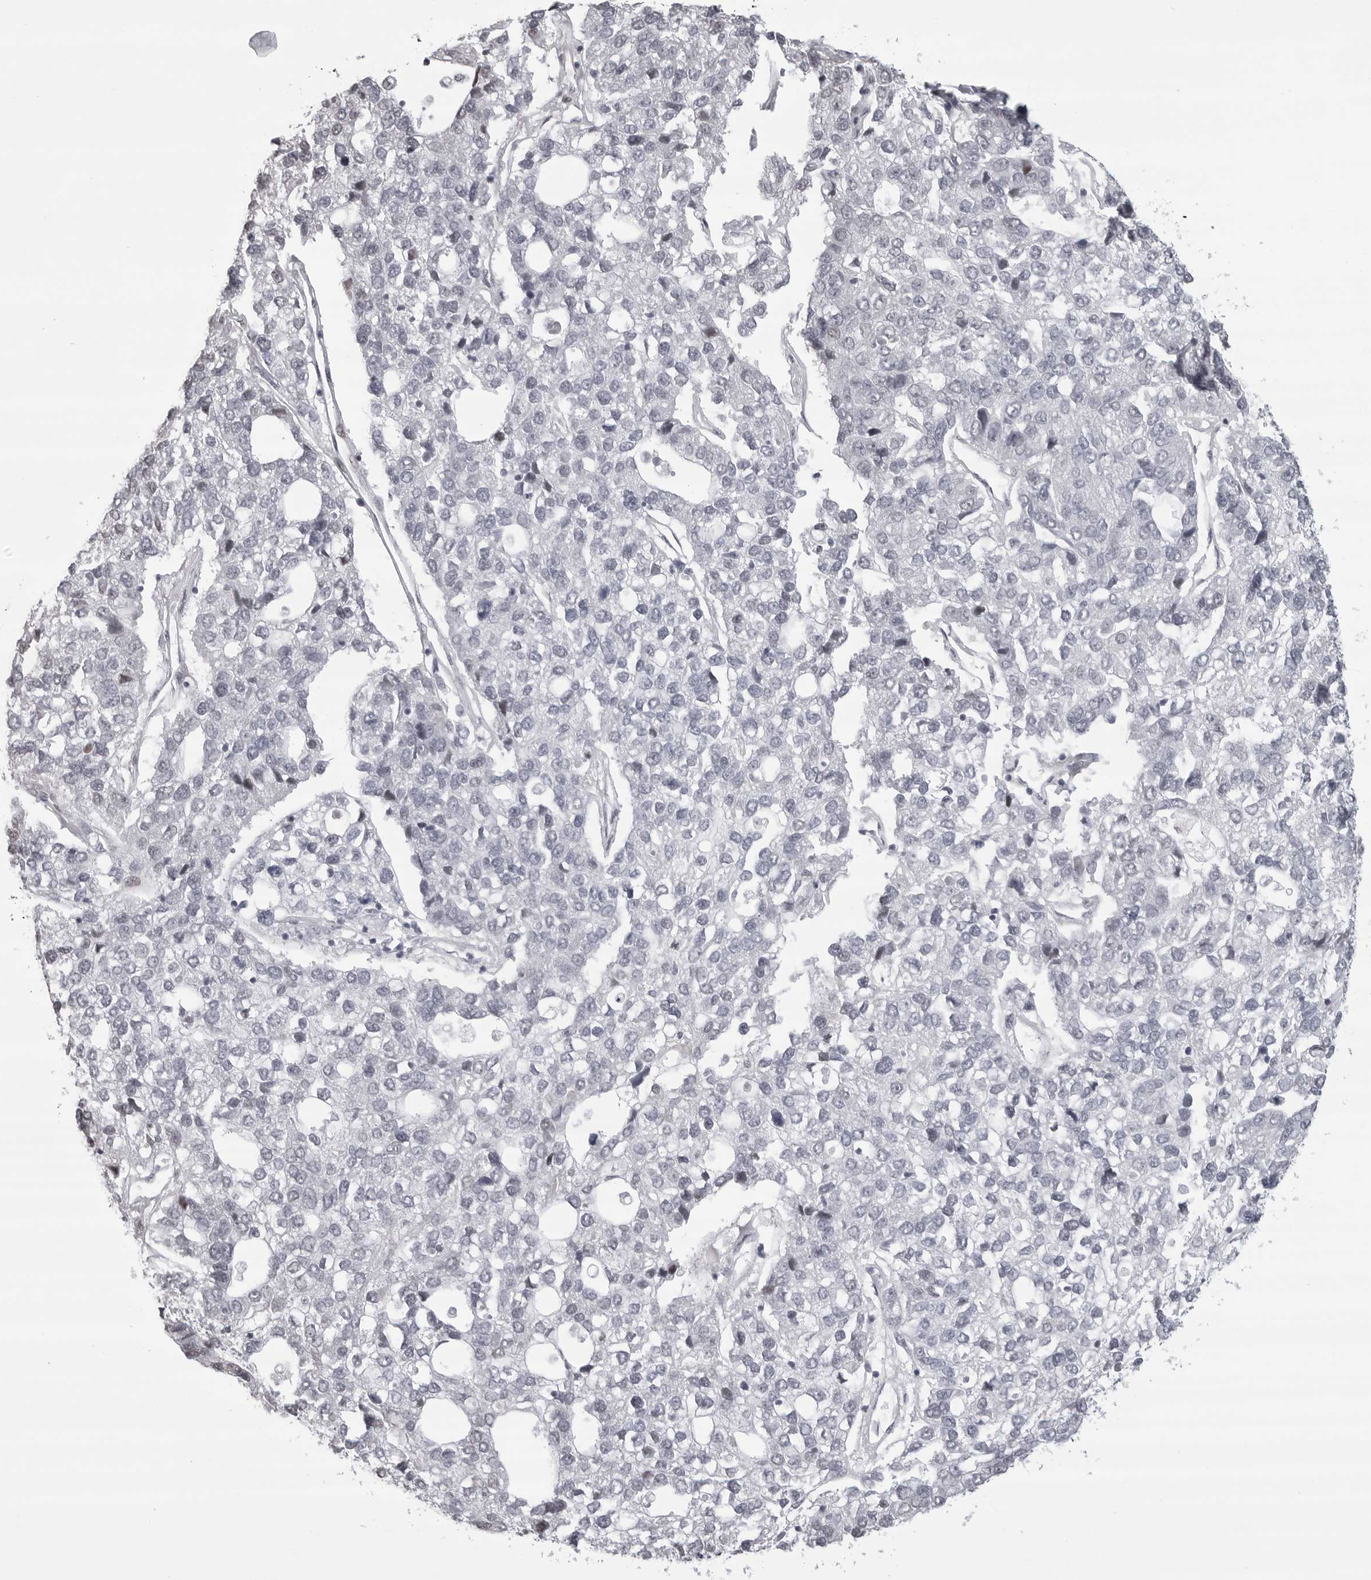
{"staining": {"intensity": "negative", "quantity": "none", "location": "none"}, "tissue": "pancreatic cancer", "cell_type": "Tumor cells", "image_type": "cancer", "snomed": [{"axis": "morphology", "description": "Adenocarcinoma, NOS"}, {"axis": "topography", "description": "Pancreas"}], "caption": "A micrograph of human pancreatic cancer (adenocarcinoma) is negative for staining in tumor cells.", "gene": "PHF3", "patient": {"sex": "female", "age": 61}}